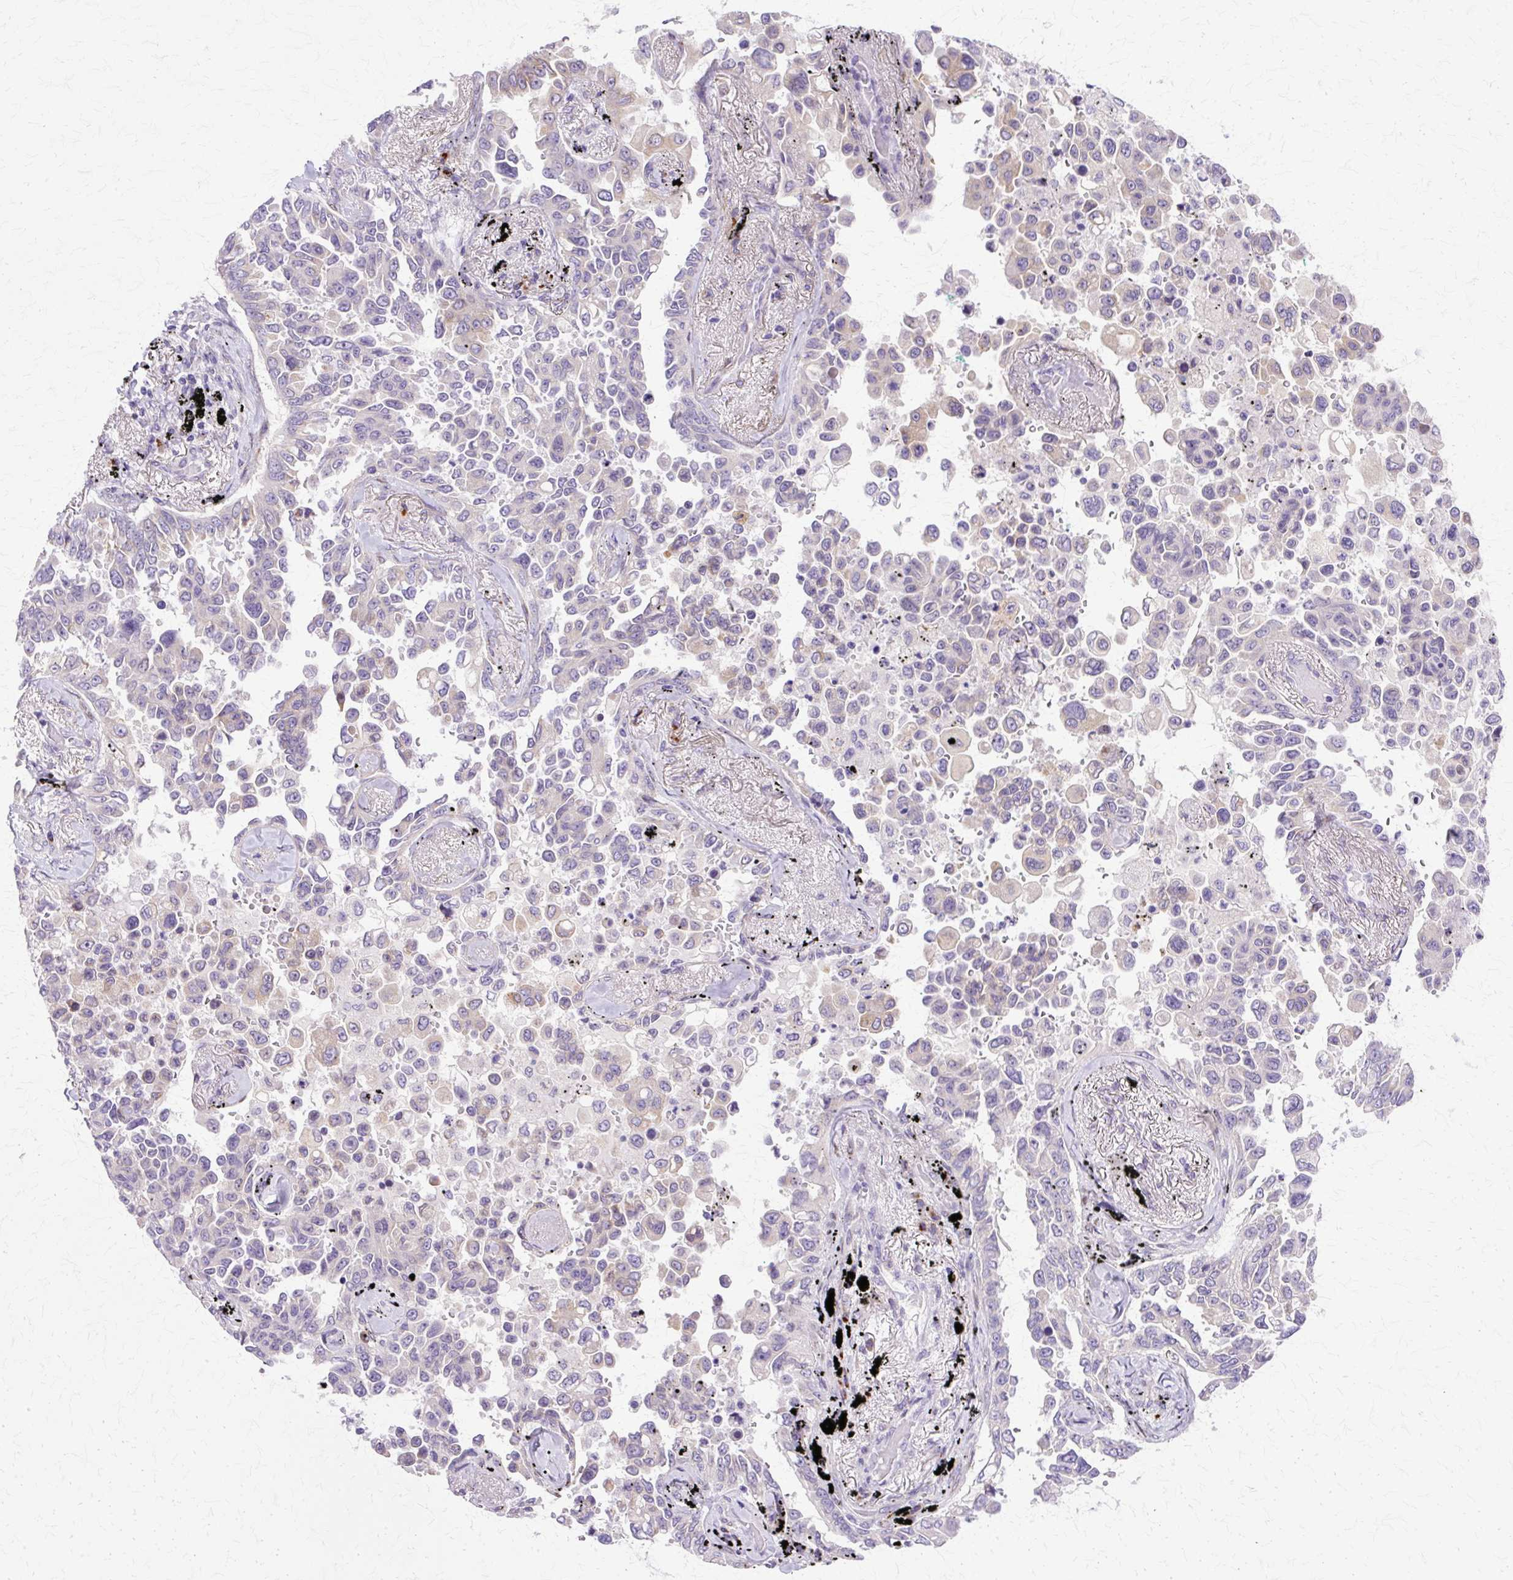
{"staining": {"intensity": "negative", "quantity": "none", "location": "none"}, "tissue": "lung cancer", "cell_type": "Tumor cells", "image_type": "cancer", "snomed": [{"axis": "morphology", "description": "Adenocarcinoma, NOS"}, {"axis": "topography", "description": "Lung"}], "caption": "This is an immunohistochemistry histopathology image of lung cancer (adenocarcinoma). There is no positivity in tumor cells.", "gene": "TBC1D3G", "patient": {"sex": "female", "age": 67}}